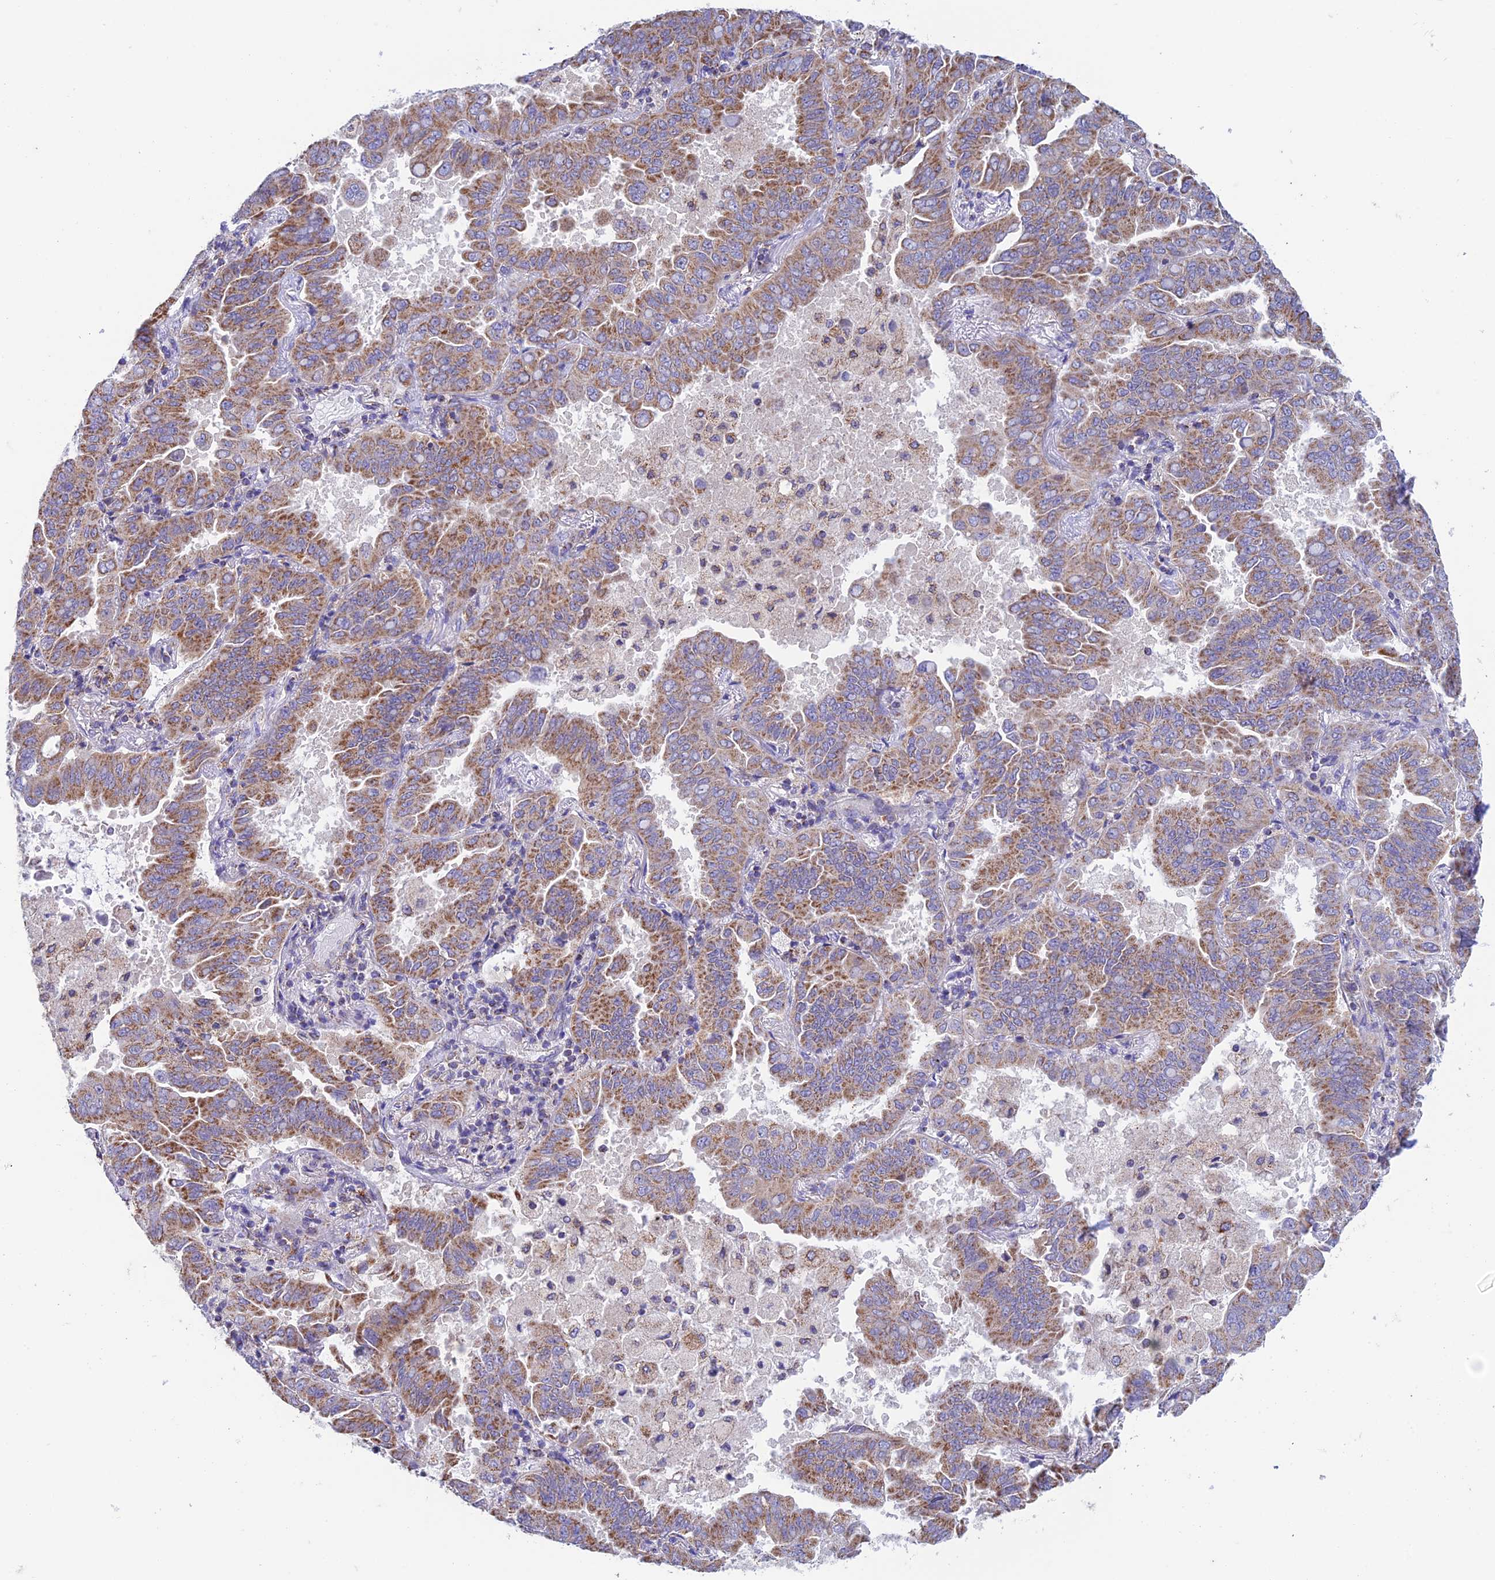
{"staining": {"intensity": "moderate", "quantity": ">75%", "location": "cytoplasmic/membranous"}, "tissue": "lung cancer", "cell_type": "Tumor cells", "image_type": "cancer", "snomed": [{"axis": "morphology", "description": "Adenocarcinoma, NOS"}, {"axis": "topography", "description": "Lung"}], "caption": "Tumor cells exhibit medium levels of moderate cytoplasmic/membranous staining in approximately >75% of cells in adenocarcinoma (lung).", "gene": "ZNF181", "patient": {"sex": "male", "age": 64}}